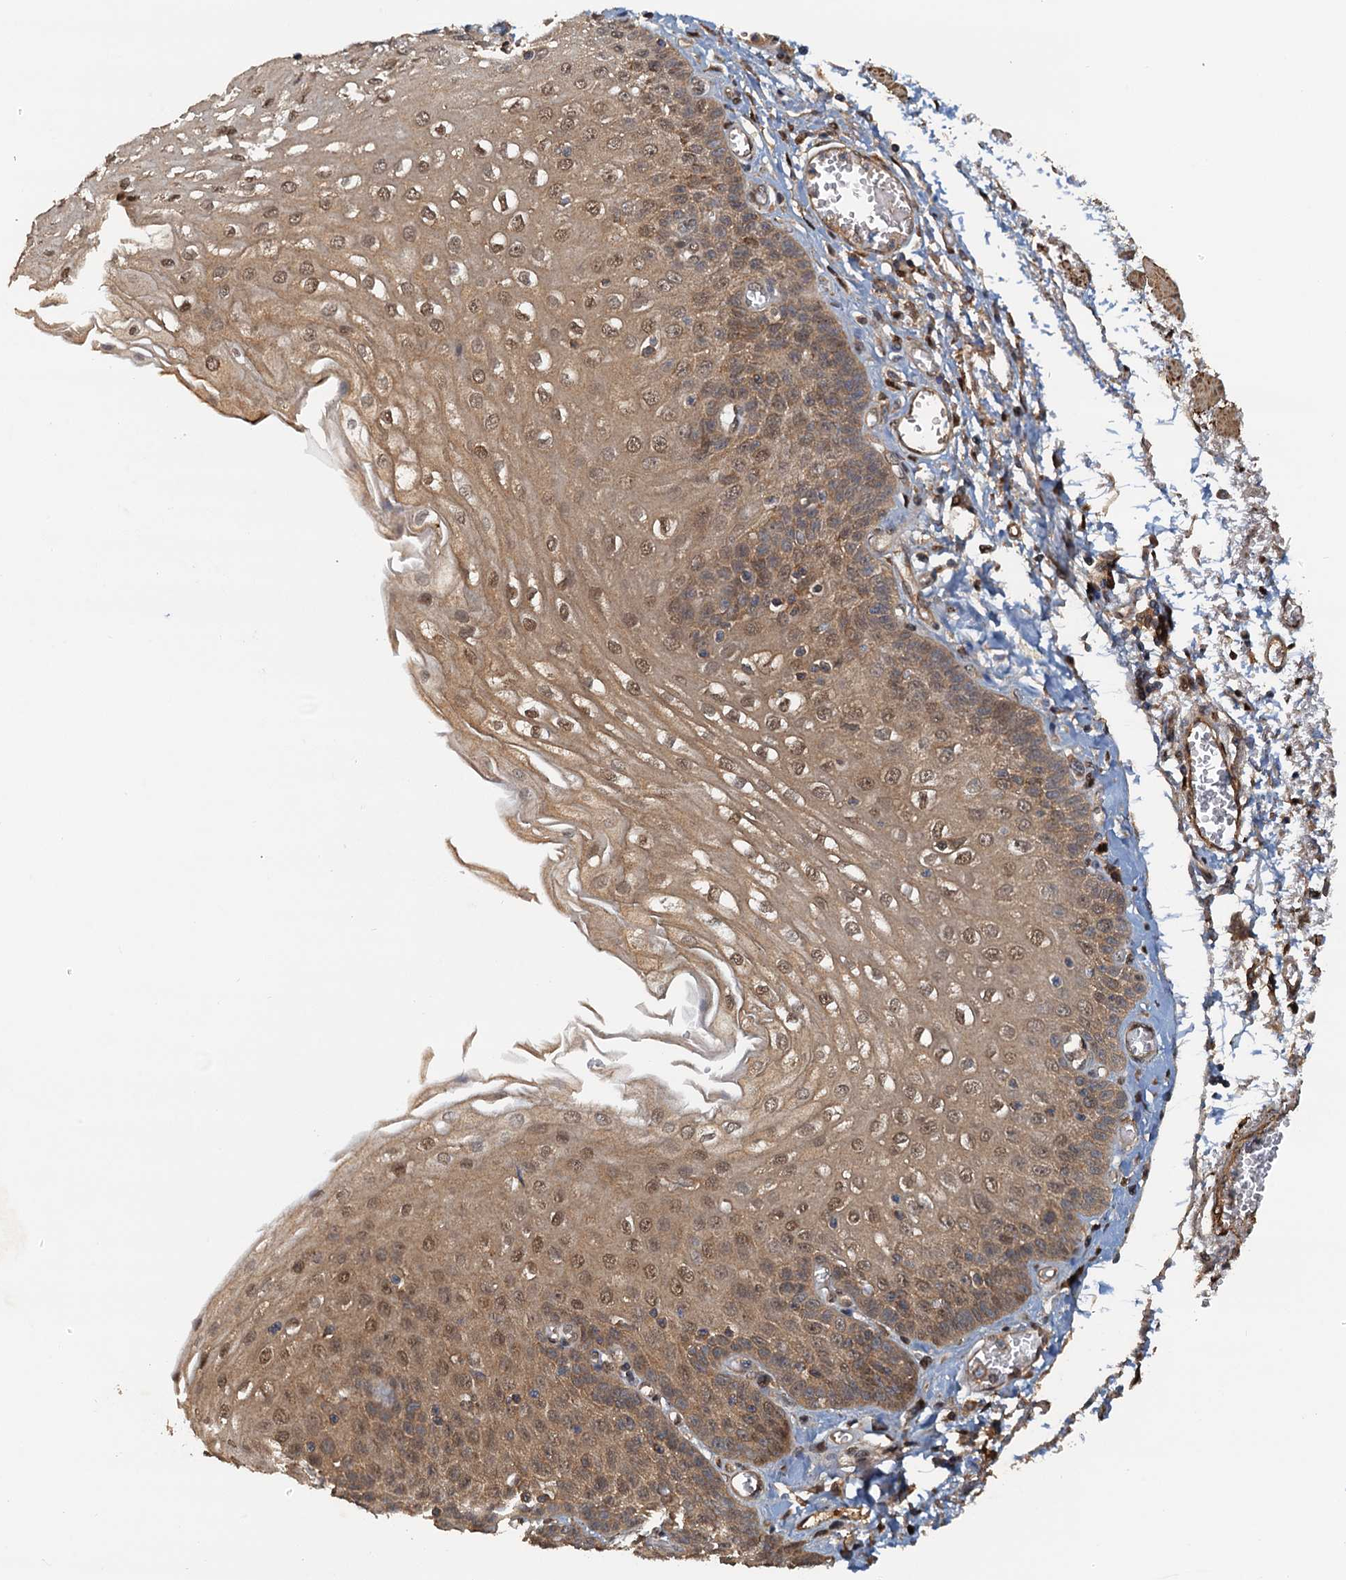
{"staining": {"intensity": "moderate", "quantity": ">75%", "location": "cytoplasmic/membranous,nuclear"}, "tissue": "esophagus", "cell_type": "Squamous epithelial cells", "image_type": "normal", "snomed": [{"axis": "morphology", "description": "Normal tissue, NOS"}, {"axis": "topography", "description": "Esophagus"}], "caption": "Moderate cytoplasmic/membranous,nuclear protein positivity is present in about >75% of squamous epithelial cells in esophagus. (Brightfield microscopy of DAB IHC at high magnification).", "gene": "UBL7", "patient": {"sex": "male", "age": 81}}